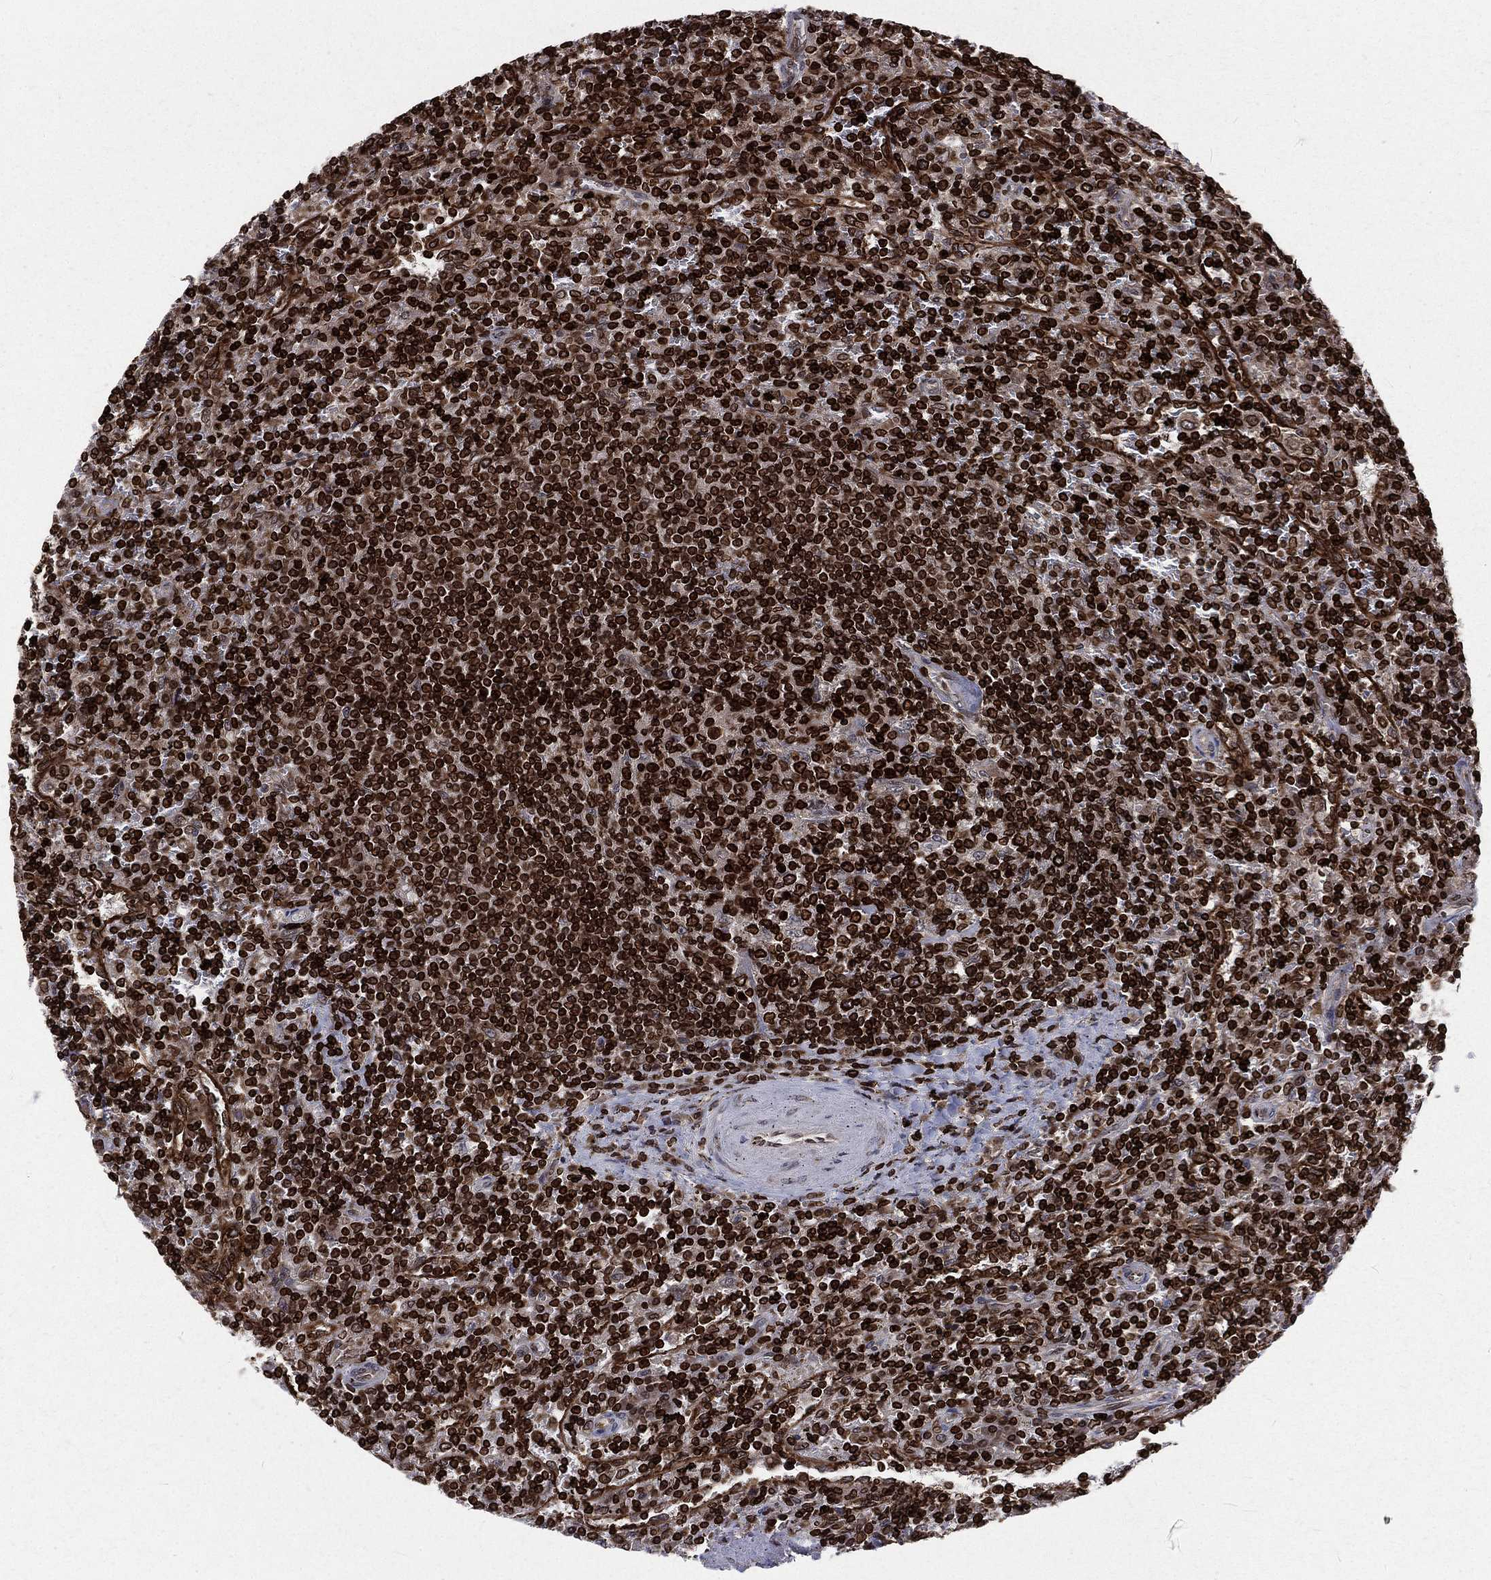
{"staining": {"intensity": "strong", "quantity": ">75%", "location": "cytoplasmic/membranous,nuclear"}, "tissue": "lymphoma", "cell_type": "Tumor cells", "image_type": "cancer", "snomed": [{"axis": "morphology", "description": "Malignant lymphoma, non-Hodgkin's type, Low grade"}, {"axis": "topography", "description": "Spleen"}], "caption": "Immunohistochemistry histopathology image of neoplastic tissue: human low-grade malignant lymphoma, non-Hodgkin's type stained using immunohistochemistry demonstrates high levels of strong protein expression localized specifically in the cytoplasmic/membranous and nuclear of tumor cells, appearing as a cytoplasmic/membranous and nuclear brown color.", "gene": "LBR", "patient": {"sex": "male", "age": 62}}